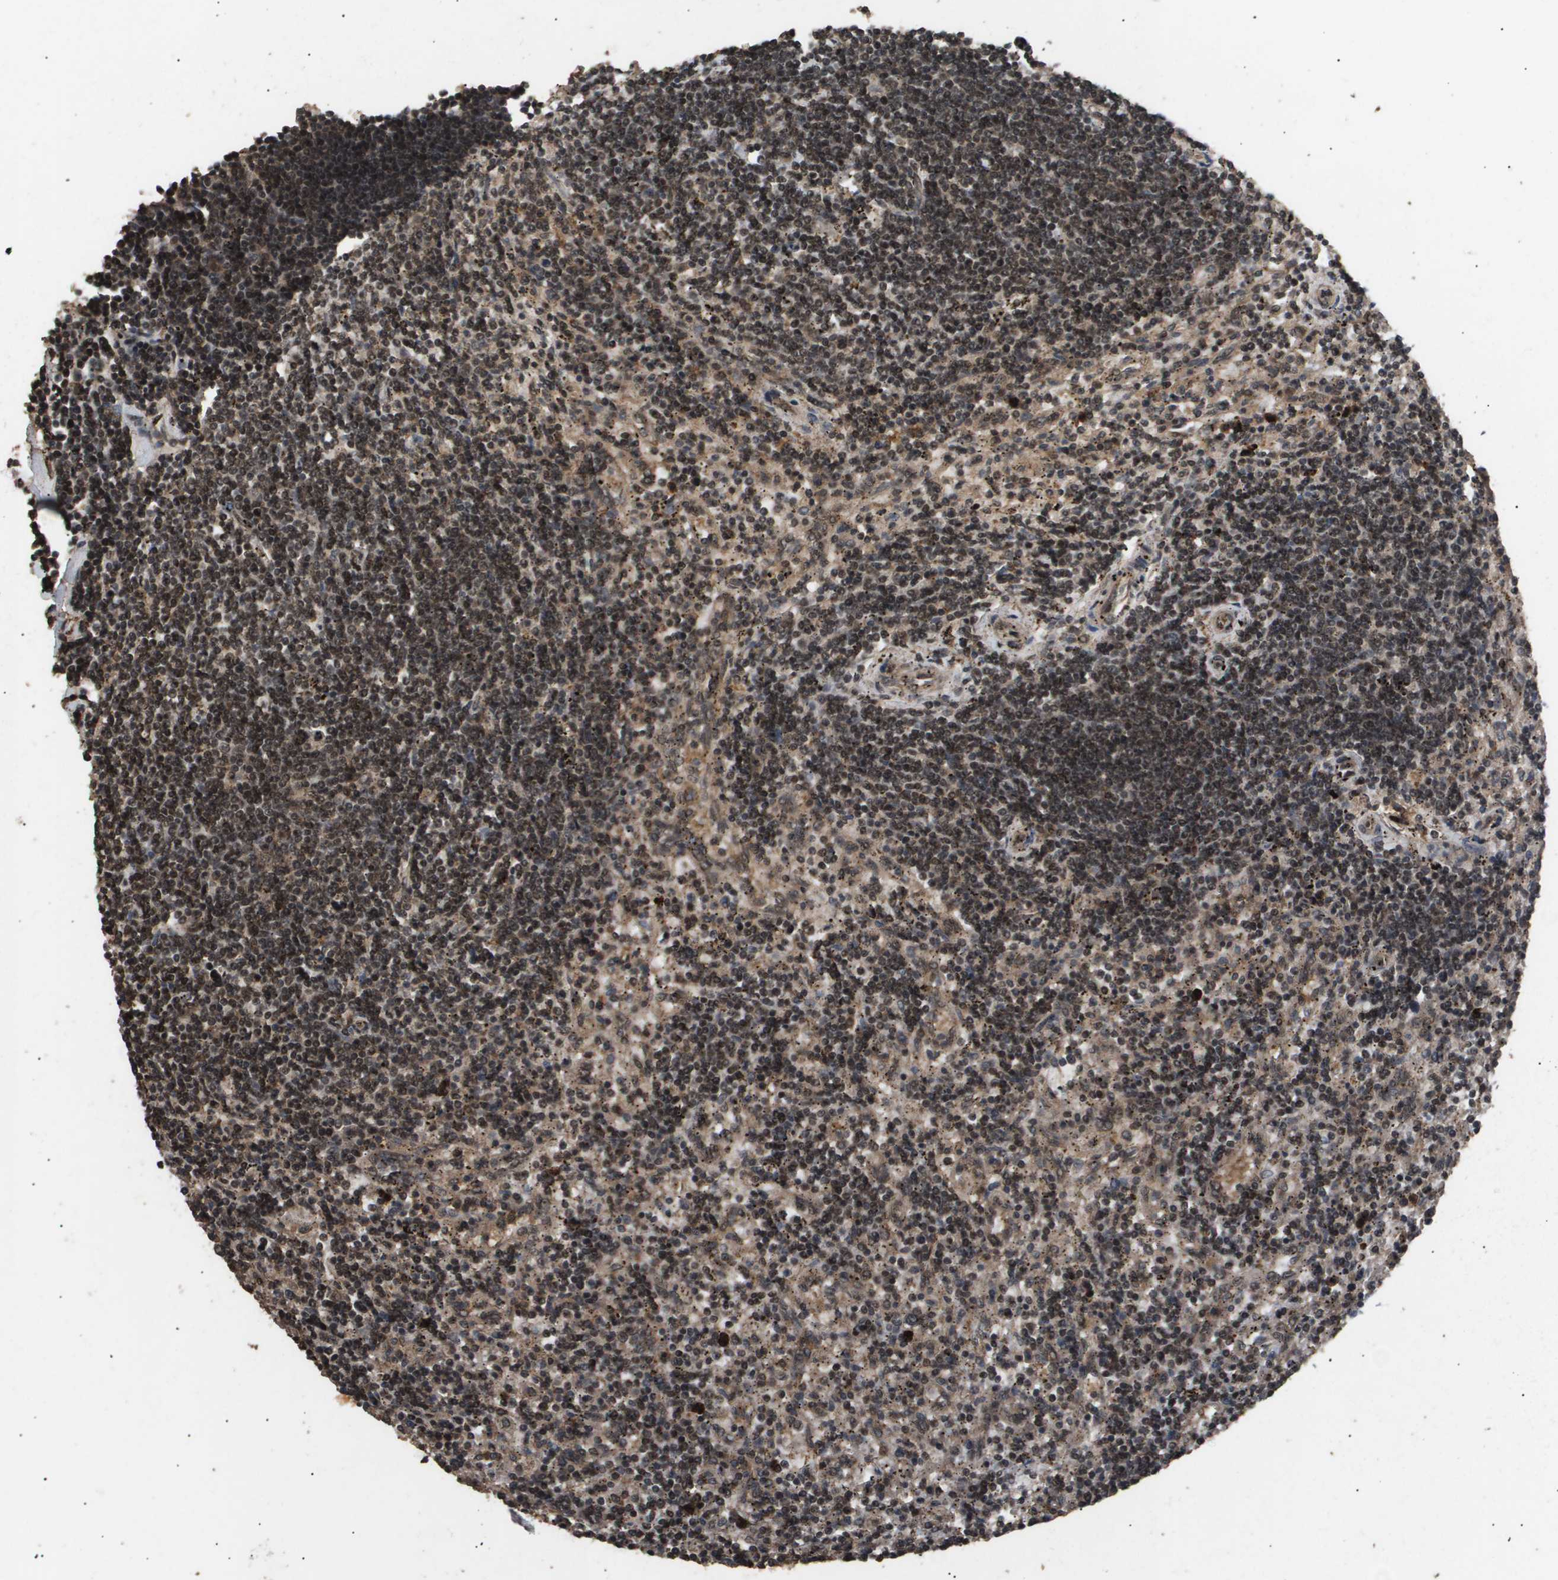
{"staining": {"intensity": "moderate", "quantity": ">75%", "location": "nuclear"}, "tissue": "lymphoma", "cell_type": "Tumor cells", "image_type": "cancer", "snomed": [{"axis": "morphology", "description": "Malignant lymphoma, non-Hodgkin's type, Low grade"}, {"axis": "topography", "description": "Spleen"}], "caption": "Immunohistochemistry micrograph of neoplastic tissue: human malignant lymphoma, non-Hodgkin's type (low-grade) stained using immunohistochemistry exhibits medium levels of moderate protein expression localized specifically in the nuclear of tumor cells, appearing as a nuclear brown color.", "gene": "ING1", "patient": {"sex": "male", "age": 76}}